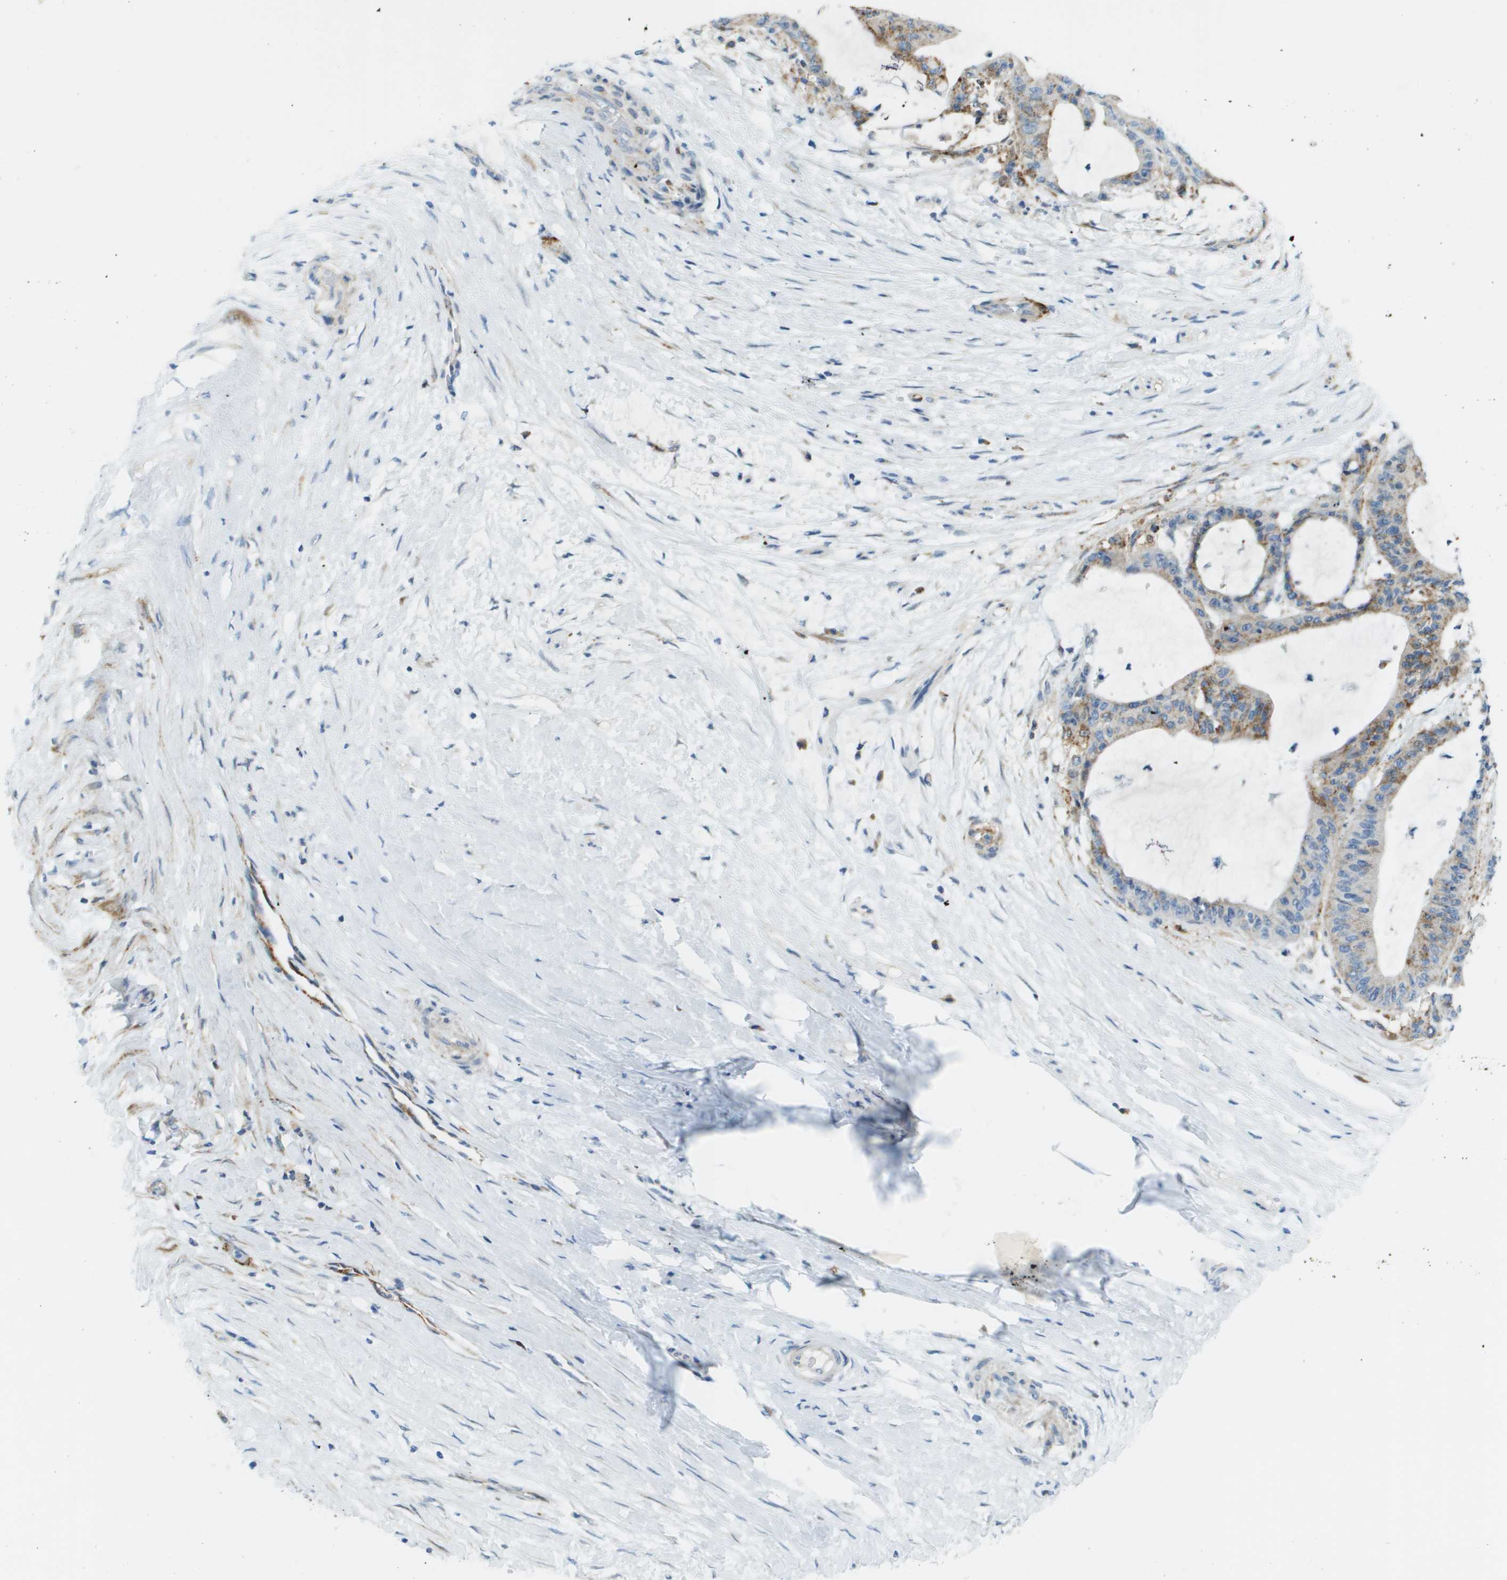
{"staining": {"intensity": "weak", "quantity": ">75%", "location": "cytoplasmic/membranous"}, "tissue": "liver cancer", "cell_type": "Tumor cells", "image_type": "cancer", "snomed": [{"axis": "morphology", "description": "Cholangiocarcinoma"}, {"axis": "topography", "description": "Liver"}], "caption": "Weak cytoplasmic/membranous protein positivity is identified in about >75% of tumor cells in liver cancer. (DAB (3,3'-diaminobenzidine) IHC, brown staining for protein, blue staining for nuclei).", "gene": "SDC1", "patient": {"sex": "female", "age": 73}}